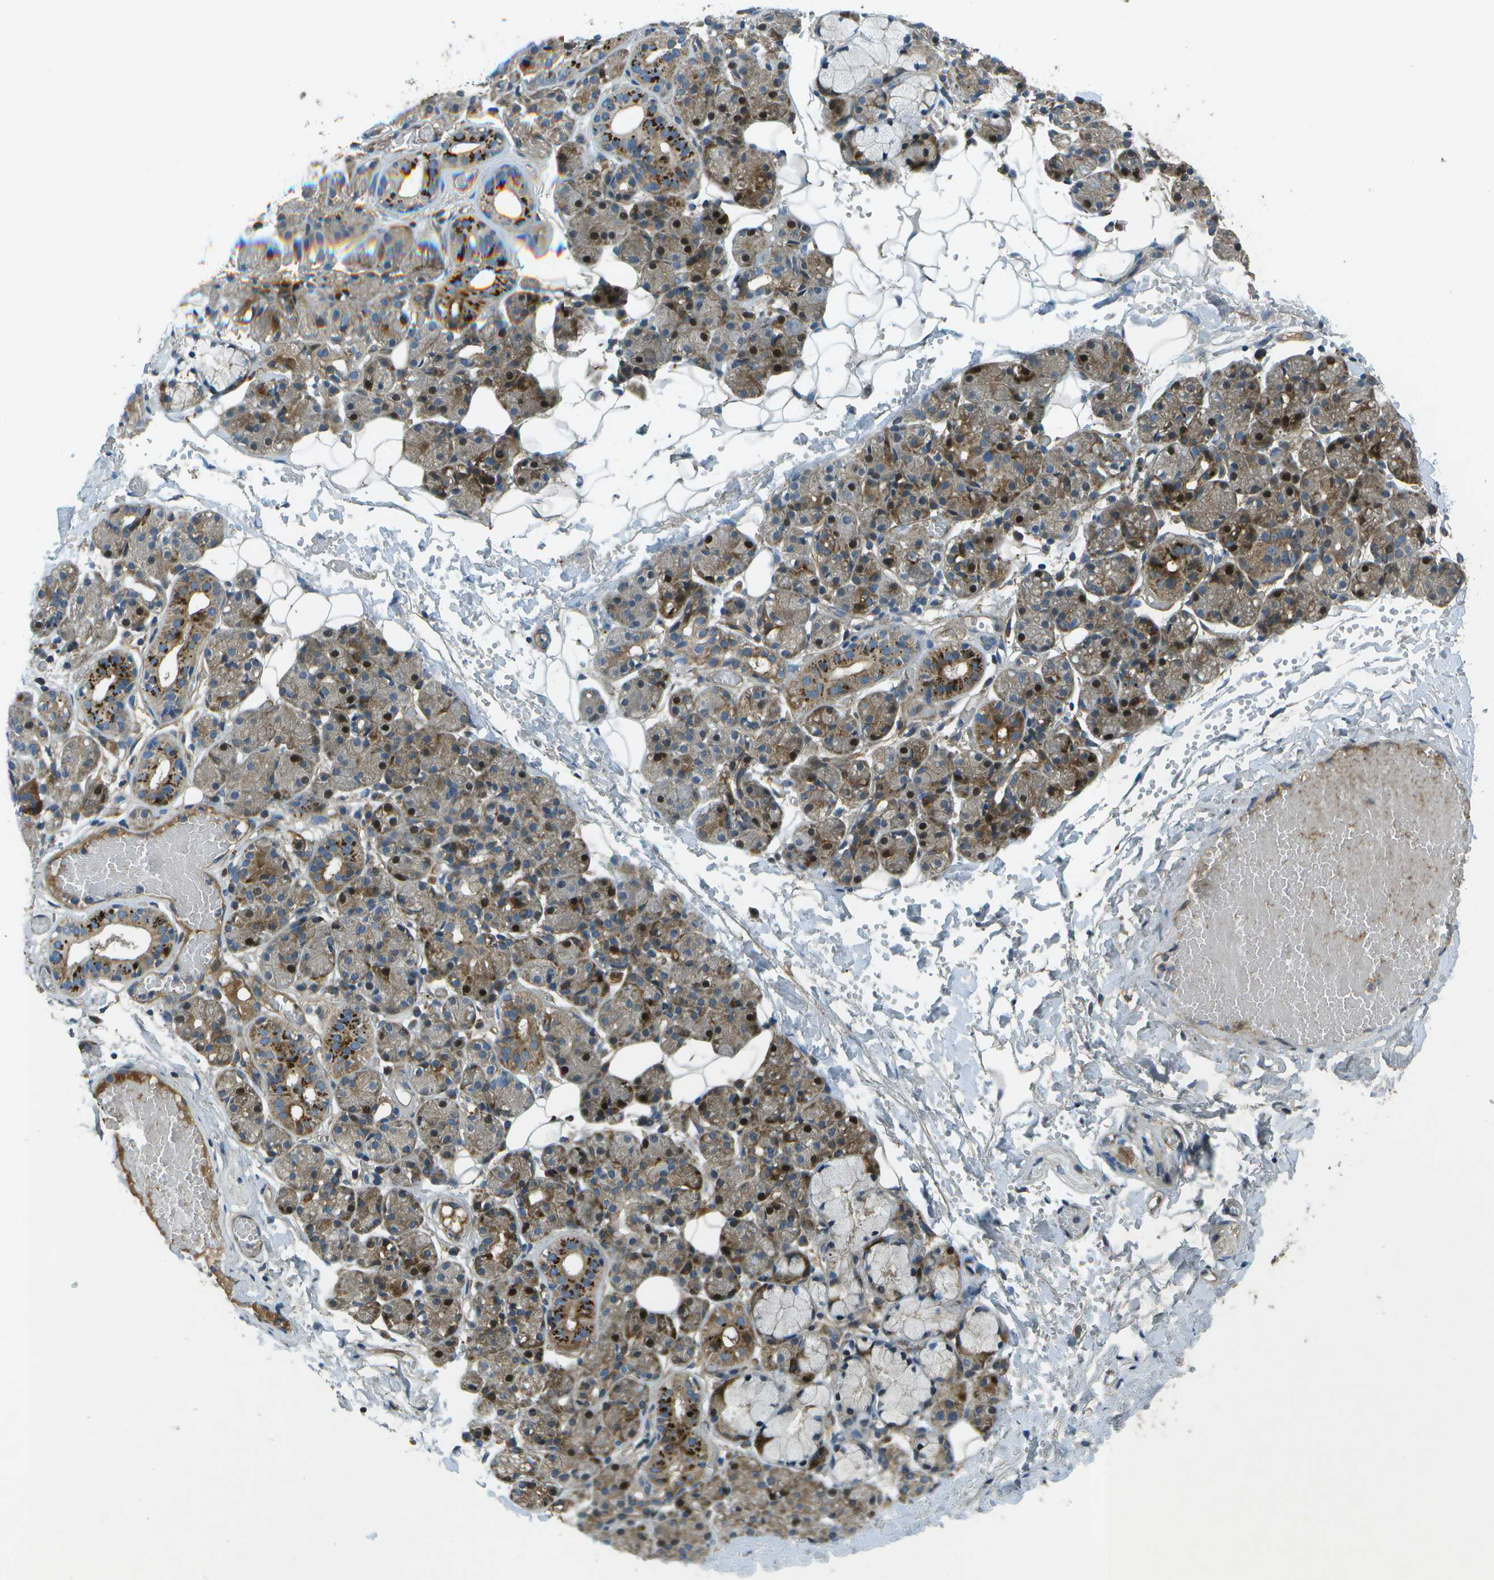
{"staining": {"intensity": "moderate", "quantity": "25%-75%", "location": "cytoplasmic/membranous,nuclear"}, "tissue": "salivary gland", "cell_type": "Glandular cells", "image_type": "normal", "snomed": [{"axis": "morphology", "description": "Normal tissue, NOS"}, {"axis": "topography", "description": "Salivary gland"}], "caption": "Brown immunohistochemical staining in benign salivary gland exhibits moderate cytoplasmic/membranous,nuclear expression in approximately 25%-75% of glandular cells.", "gene": "PXYLP1", "patient": {"sex": "male", "age": 63}}